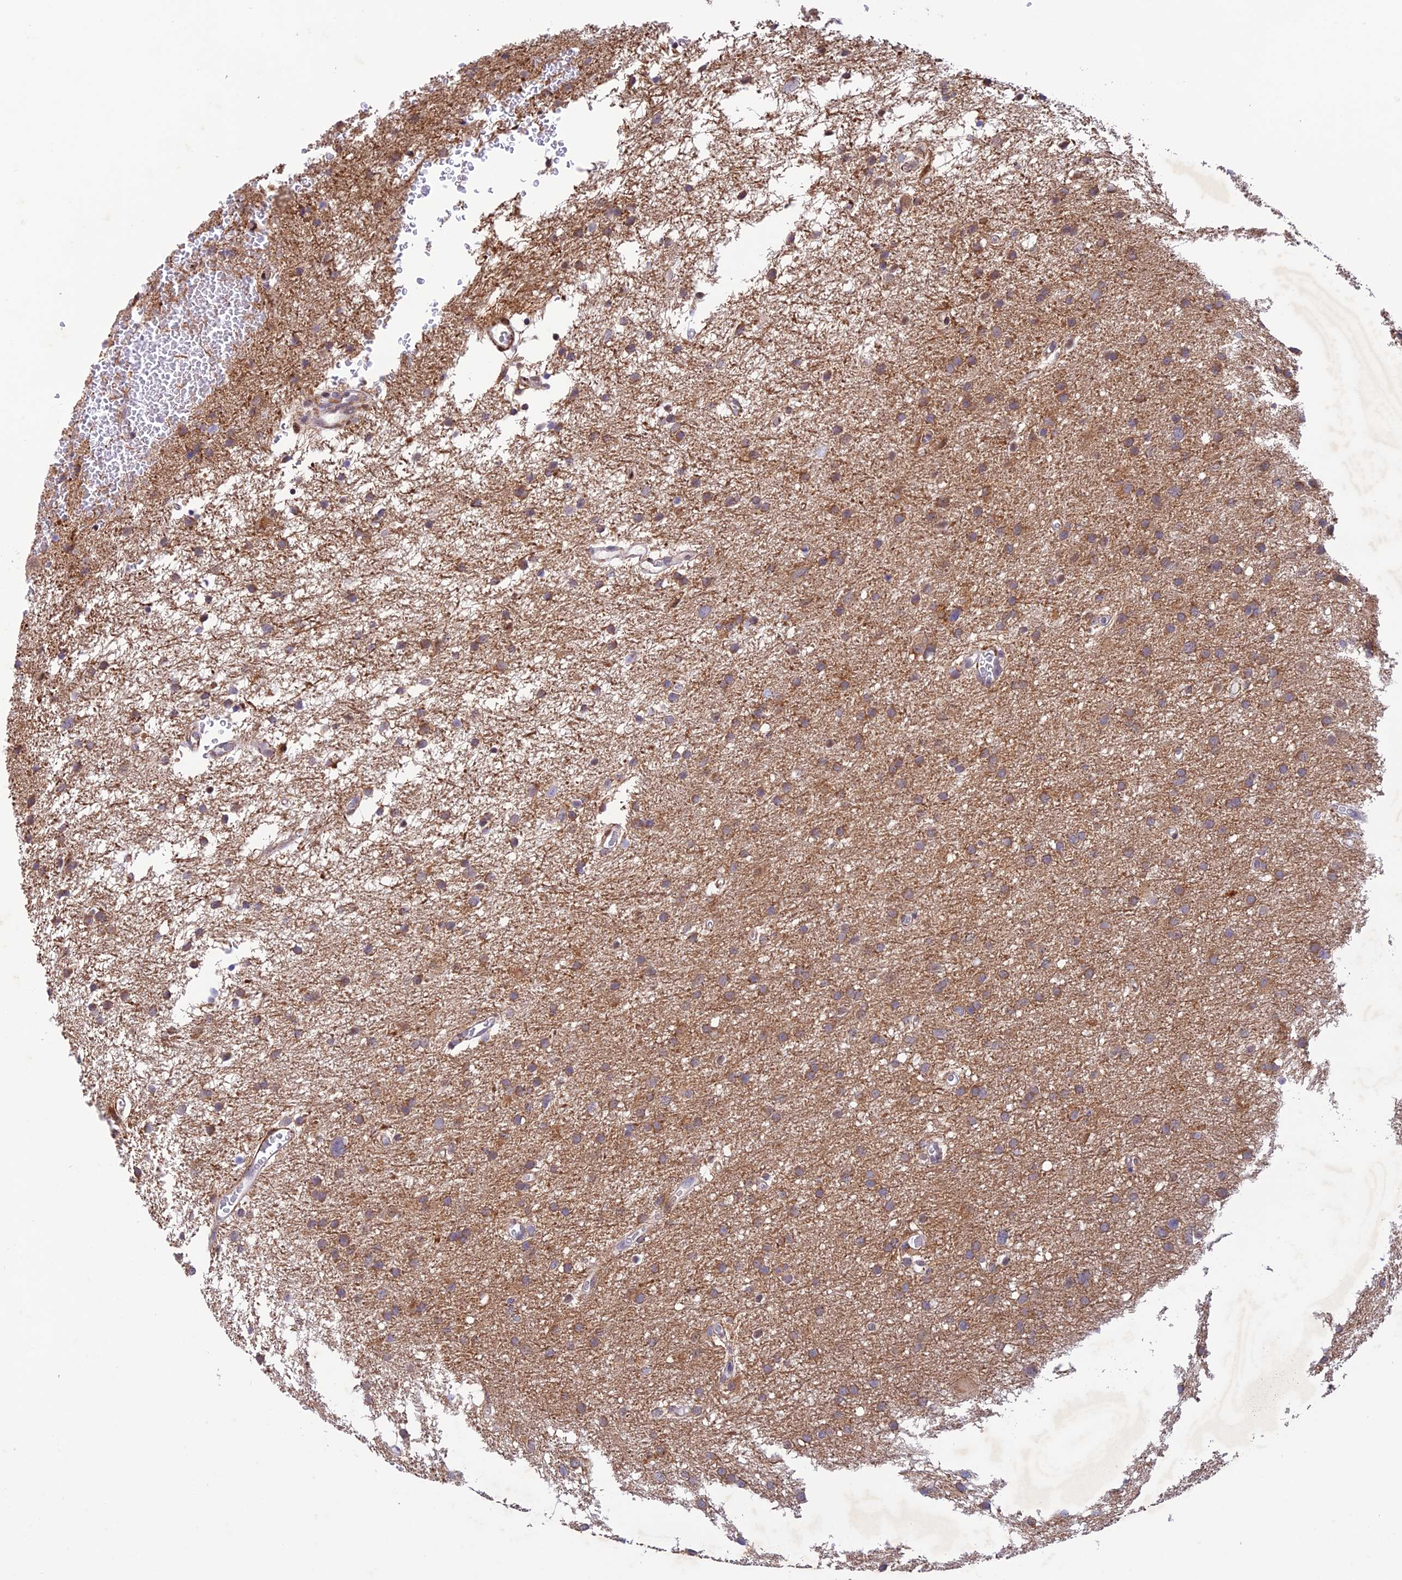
{"staining": {"intensity": "moderate", "quantity": "25%-75%", "location": "cytoplasmic/membranous"}, "tissue": "glioma", "cell_type": "Tumor cells", "image_type": "cancer", "snomed": [{"axis": "morphology", "description": "Glioma, malignant, High grade"}, {"axis": "topography", "description": "Cerebral cortex"}], "caption": "DAB (3,3'-diaminobenzidine) immunohistochemical staining of human glioma demonstrates moderate cytoplasmic/membranous protein staining in about 25%-75% of tumor cells.", "gene": "WDR55", "patient": {"sex": "female", "age": 36}}